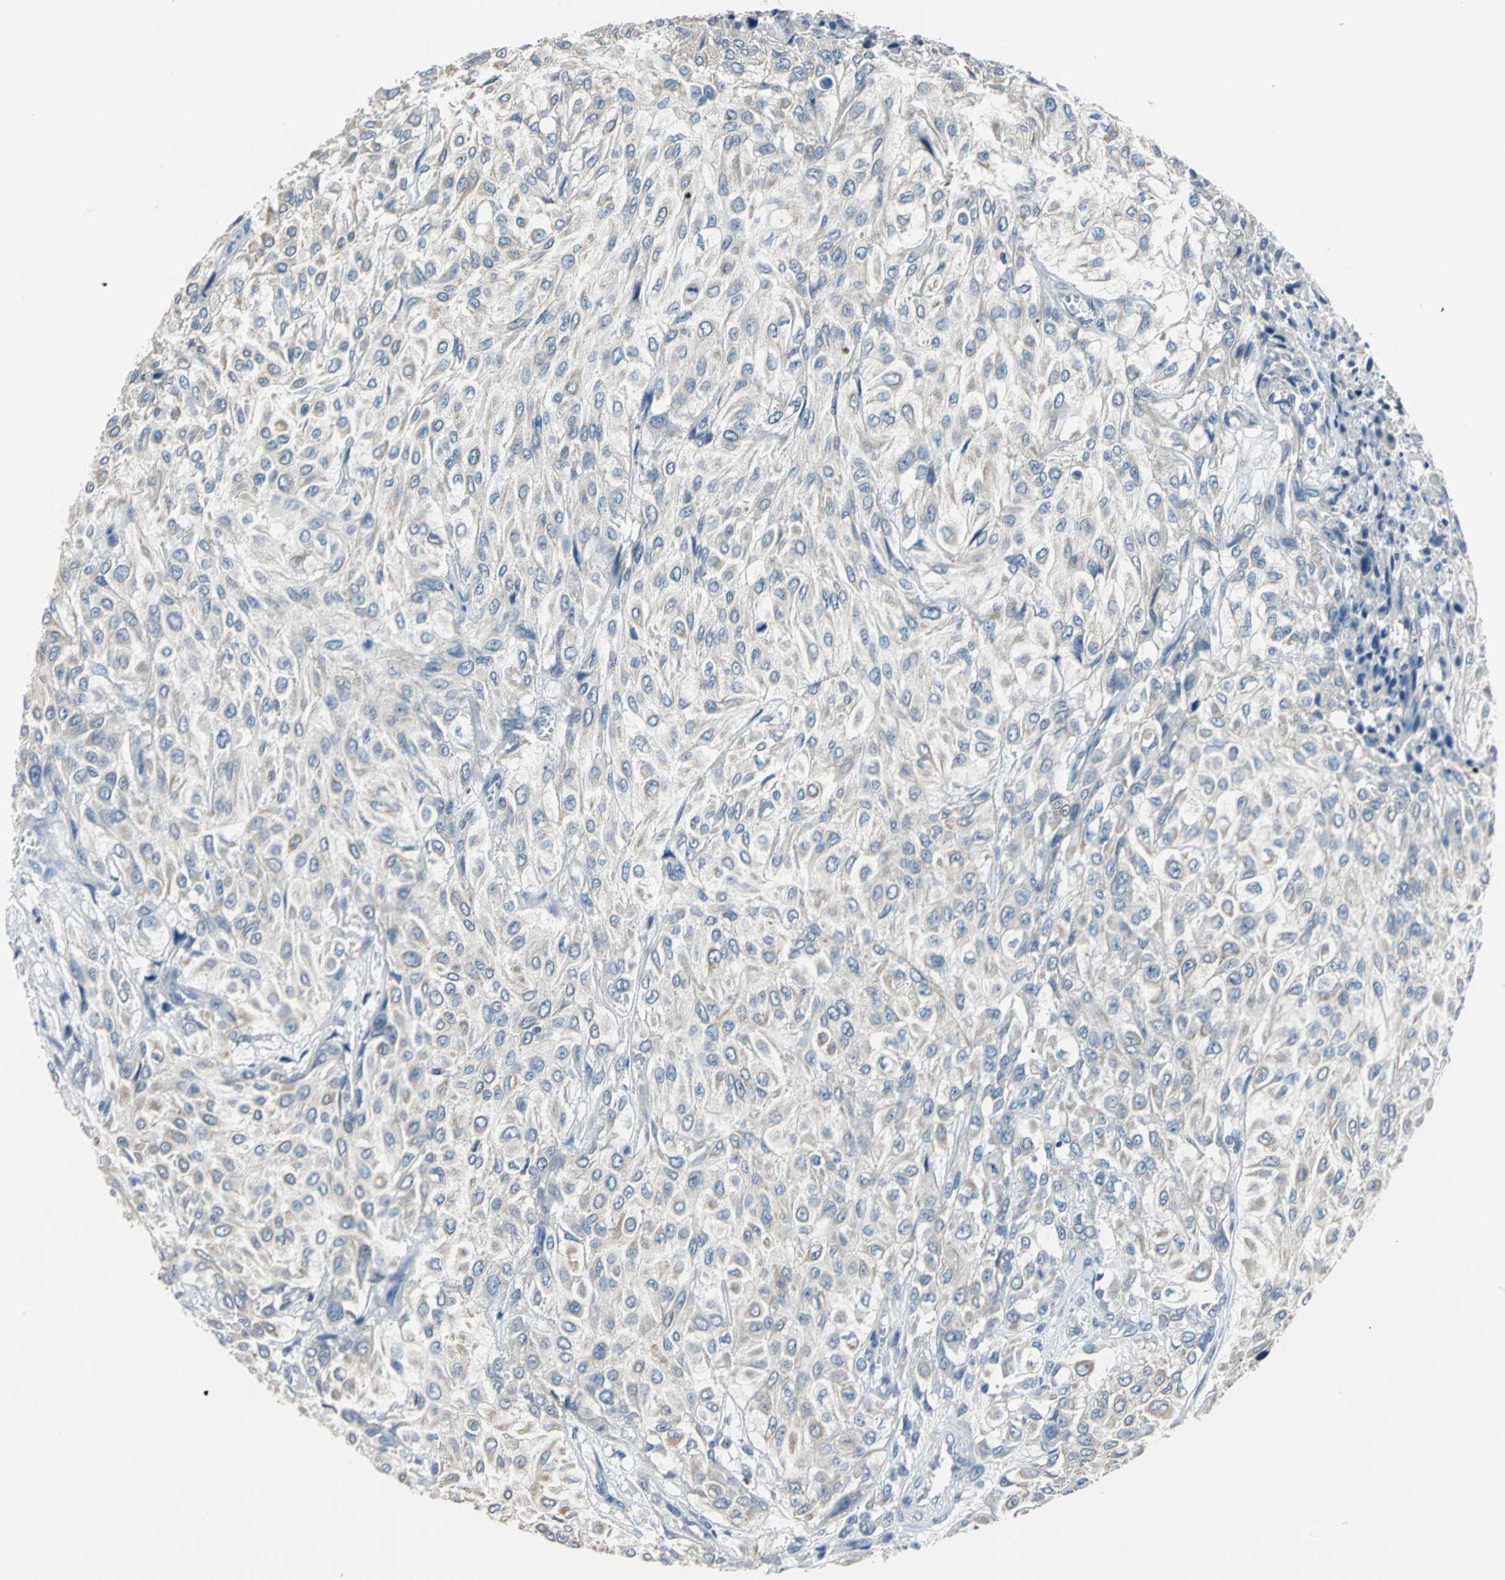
{"staining": {"intensity": "weak", "quantity": ">75%", "location": "cytoplasmic/membranous"}, "tissue": "urothelial cancer", "cell_type": "Tumor cells", "image_type": "cancer", "snomed": [{"axis": "morphology", "description": "Urothelial carcinoma, High grade"}, {"axis": "topography", "description": "Urinary bladder"}], "caption": "Protein expression by immunohistochemistry demonstrates weak cytoplasmic/membranous positivity in approximately >75% of tumor cells in urothelial cancer. The staining is performed using DAB (3,3'-diaminobenzidine) brown chromogen to label protein expression. The nuclei are counter-stained blue using hematoxylin.", "gene": "RASD2", "patient": {"sex": "male", "age": 57}}